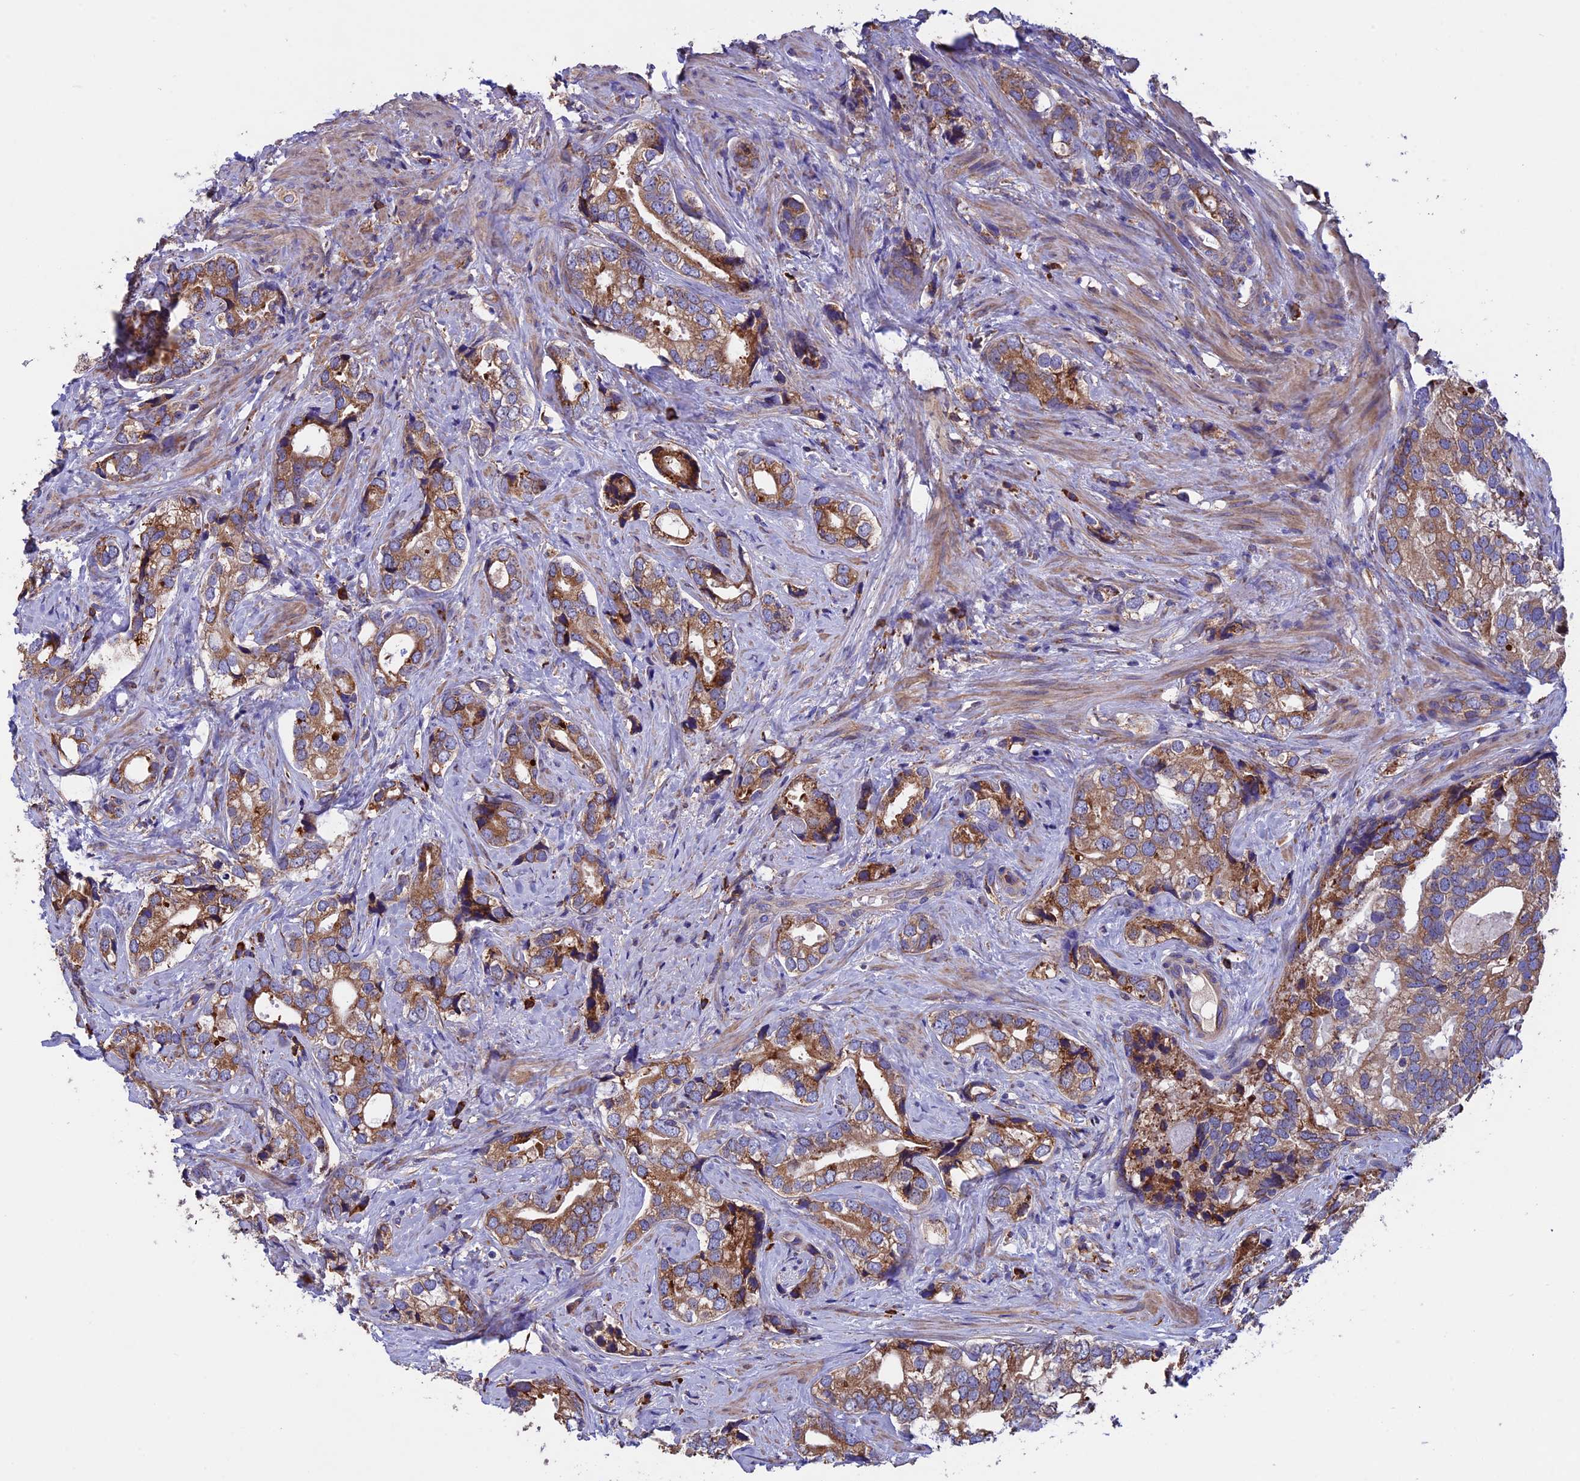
{"staining": {"intensity": "moderate", "quantity": ">75%", "location": "cytoplasmic/membranous"}, "tissue": "prostate cancer", "cell_type": "Tumor cells", "image_type": "cancer", "snomed": [{"axis": "morphology", "description": "Adenocarcinoma, High grade"}, {"axis": "topography", "description": "Prostate"}], "caption": "Prostate cancer was stained to show a protein in brown. There is medium levels of moderate cytoplasmic/membranous staining in about >75% of tumor cells. (brown staining indicates protein expression, while blue staining denotes nuclei).", "gene": "BTBD3", "patient": {"sex": "male", "age": 75}}